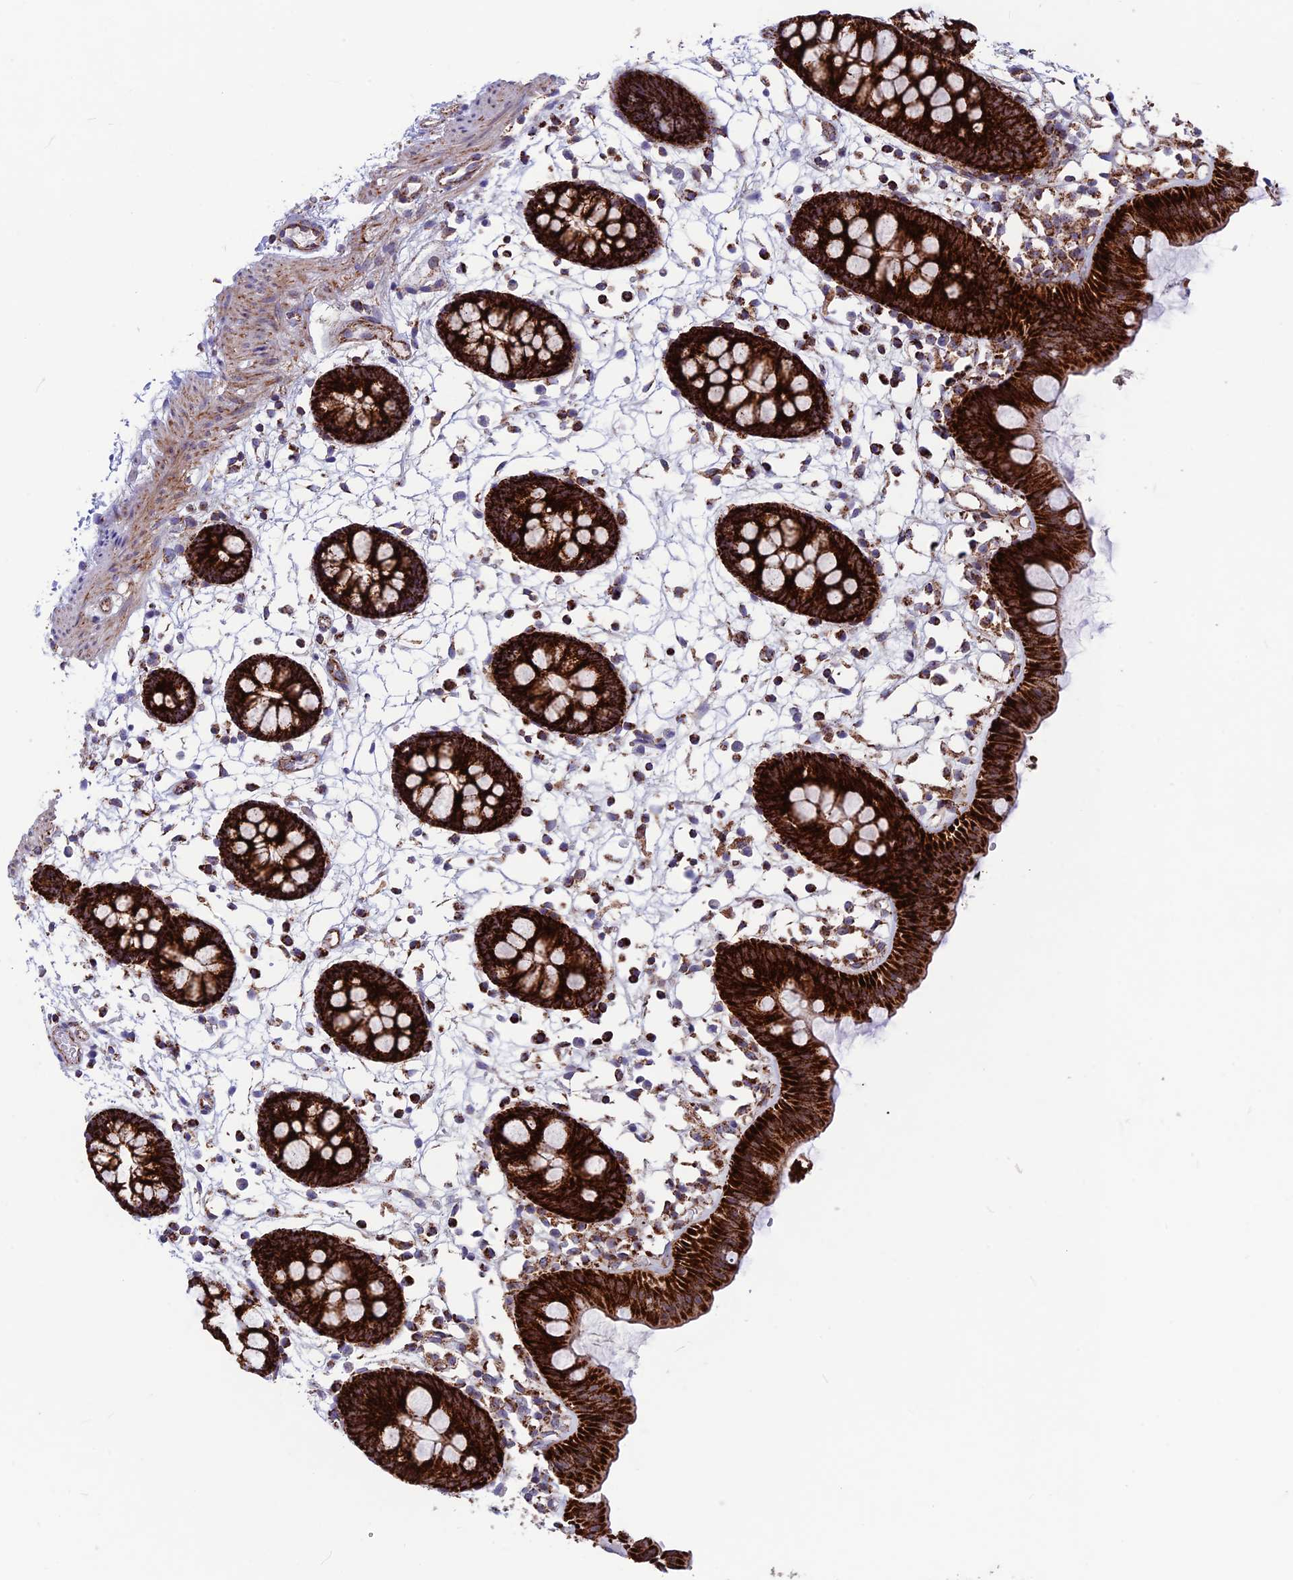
{"staining": {"intensity": "moderate", "quantity": ">75%", "location": "cytoplasmic/membranous"}, "tissue": "colon", "cell_type": "Endothelial cells", "image_type": "normal", "snomed": [{"axis": "morphology", "description": "Normal tissue, NOS"}, {"axis": "topography", "description": "Colon"}], "caption": "Colon stained for a protein reveals moderate cytoplasmic/membranous positivity in endothelial cells. (DAB IHC, brown staining for protein, blue staining for nuclei).", "gene": "MRPS18B", "patient": {"sex": "male", "age": 56}}